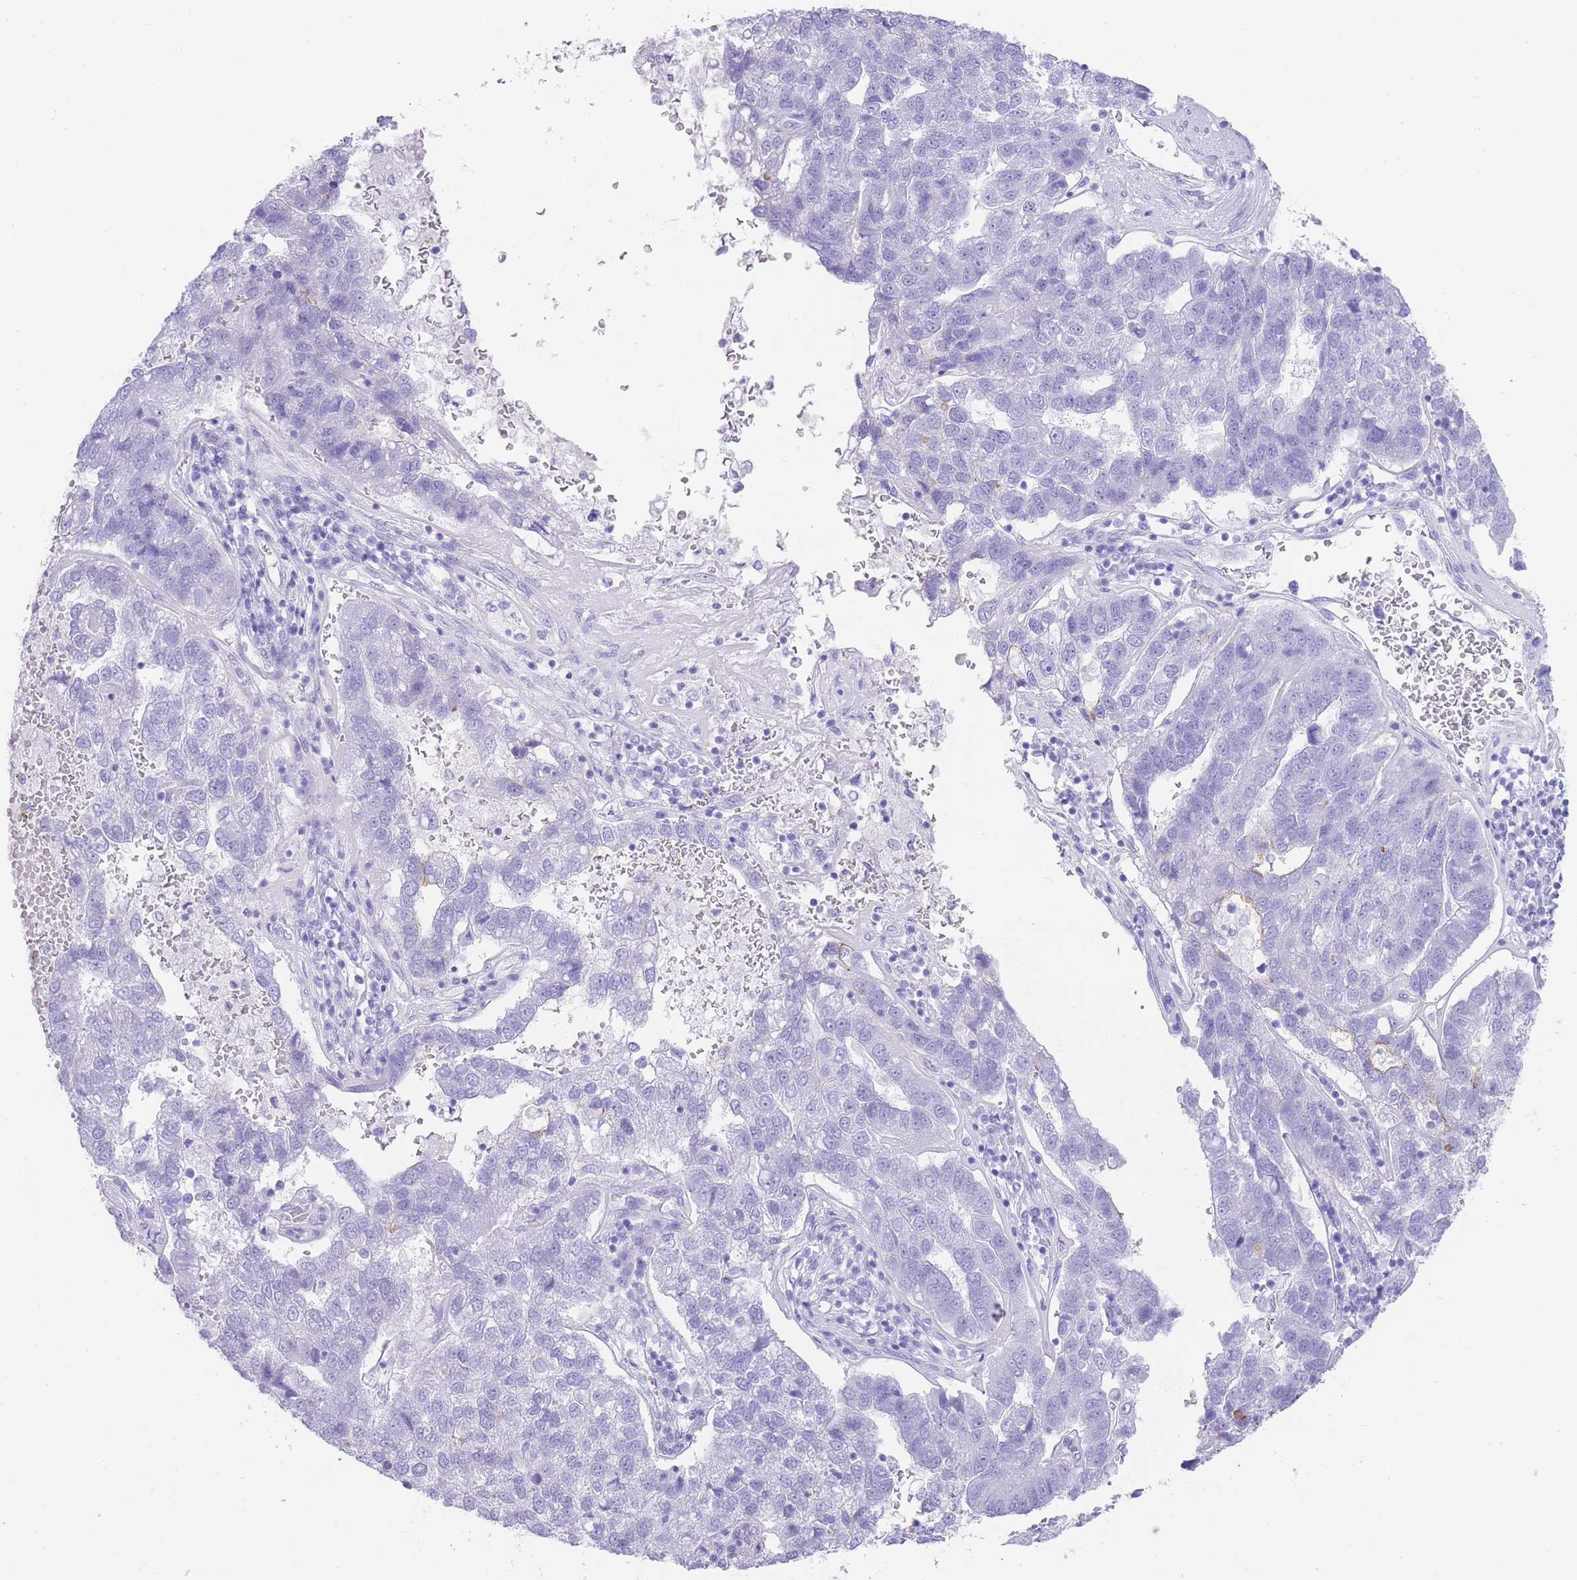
{"staining": {"intensity": "negative", "quantity": "none", "location": "none"}, "tissue": "pancreatic cancer", "cell_type": "Tumor cells", "image_type": "cancer", "snomed": [{"axis": "morphology", "description": "Adenocarcinoma, NOS"}, {"axis": "topography", "description": "Pancreas"}], "caption": "Adenocarcinoma (pancreatic) was stained to show a protein in brown. There is no significant staining in tumor cells.", "gene": "ELOA2", "patient": {"sex": "female", "age": 61}}